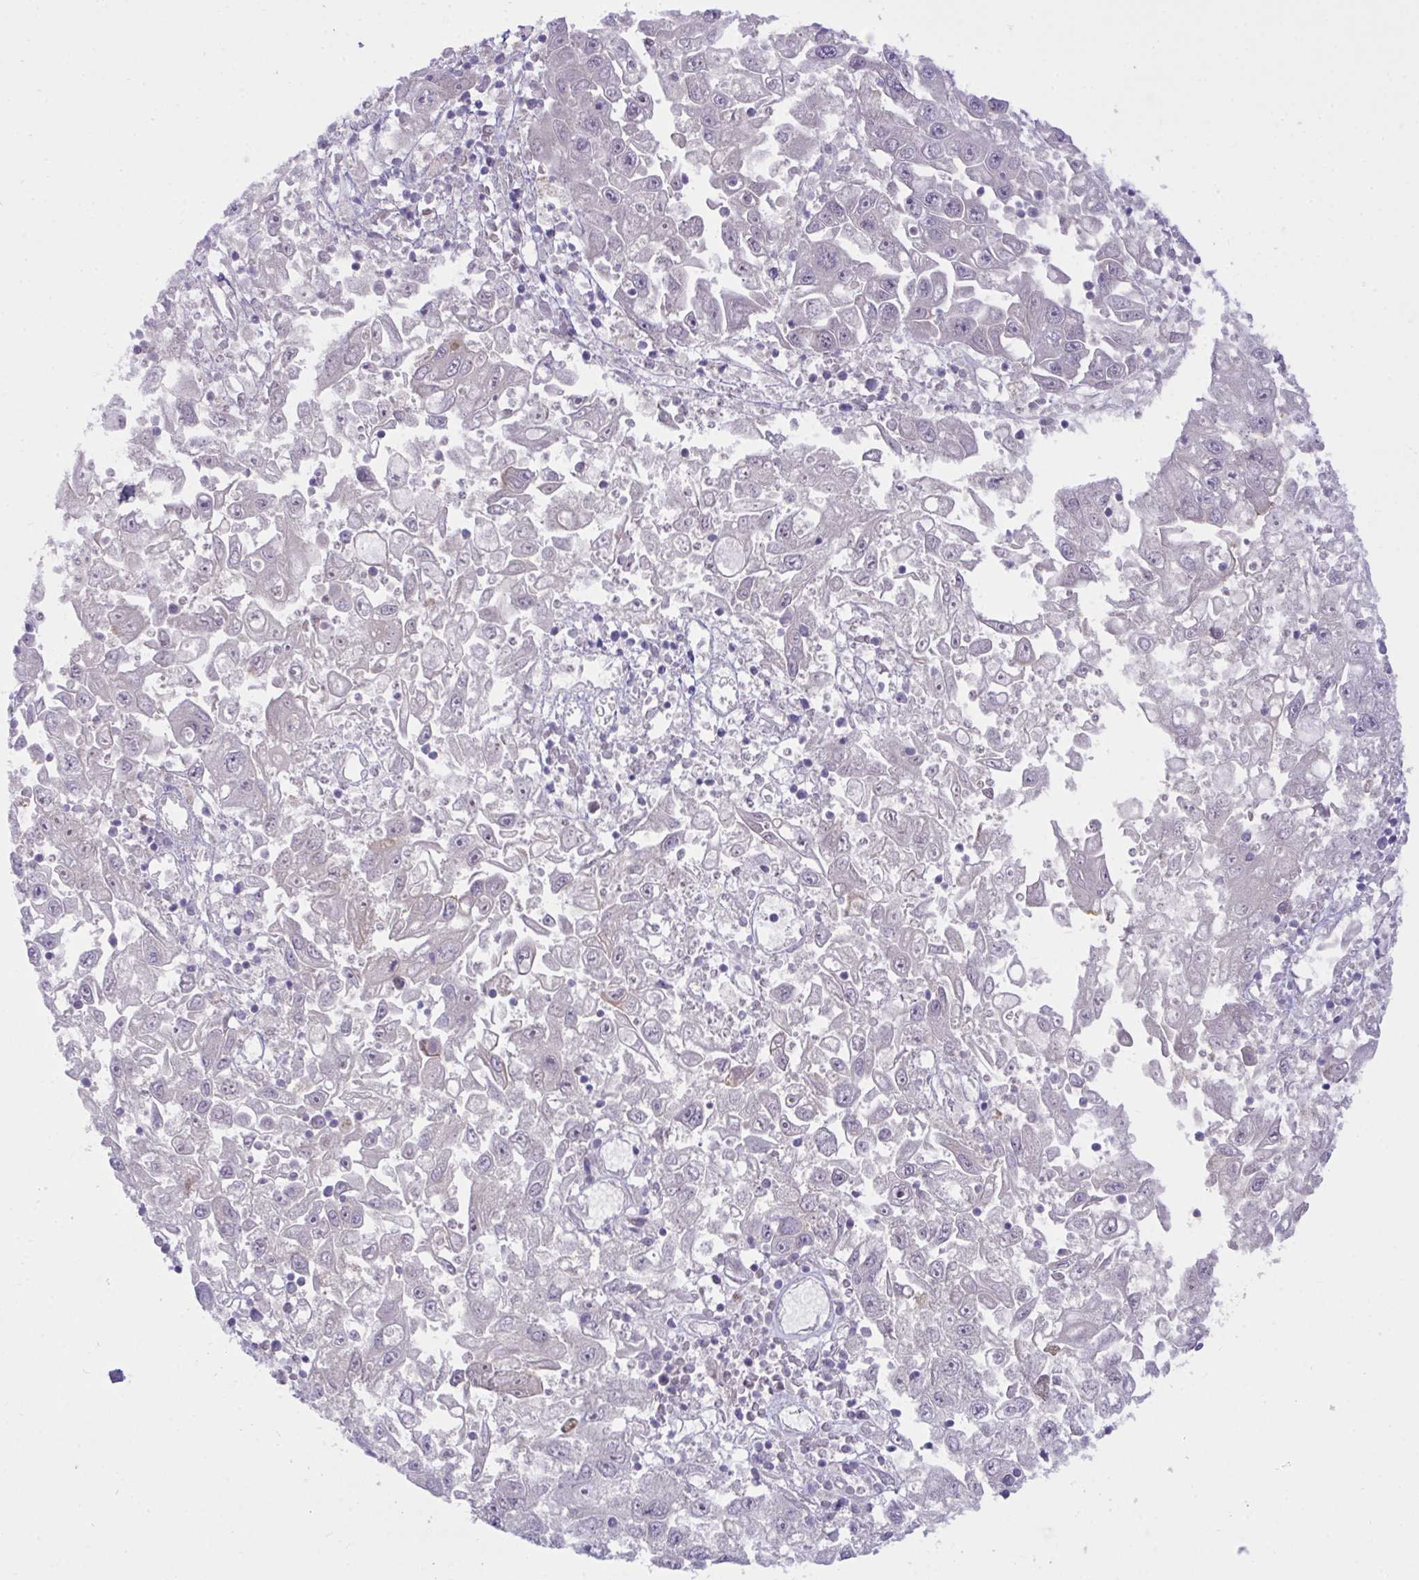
{"staining": {"intensity": "negative", "quantity": "none", "location": "none"}, "tissue": "endometrial cancer", "cell_type": "Tumor cells", "image_type": "cancer", "snomed": [{"axis": "morphology", "description": "Adenocarcinoma, NOS"}, {"axis": "topography", "description": "Uterus"}], "caption": "The immunohistochemistry histopathology image has no significant expression in tumor cells of endometrial adenocarcinoma tissue.", "gene": "SEMA6B", "patient": {"sex": "female", "age": 62}}